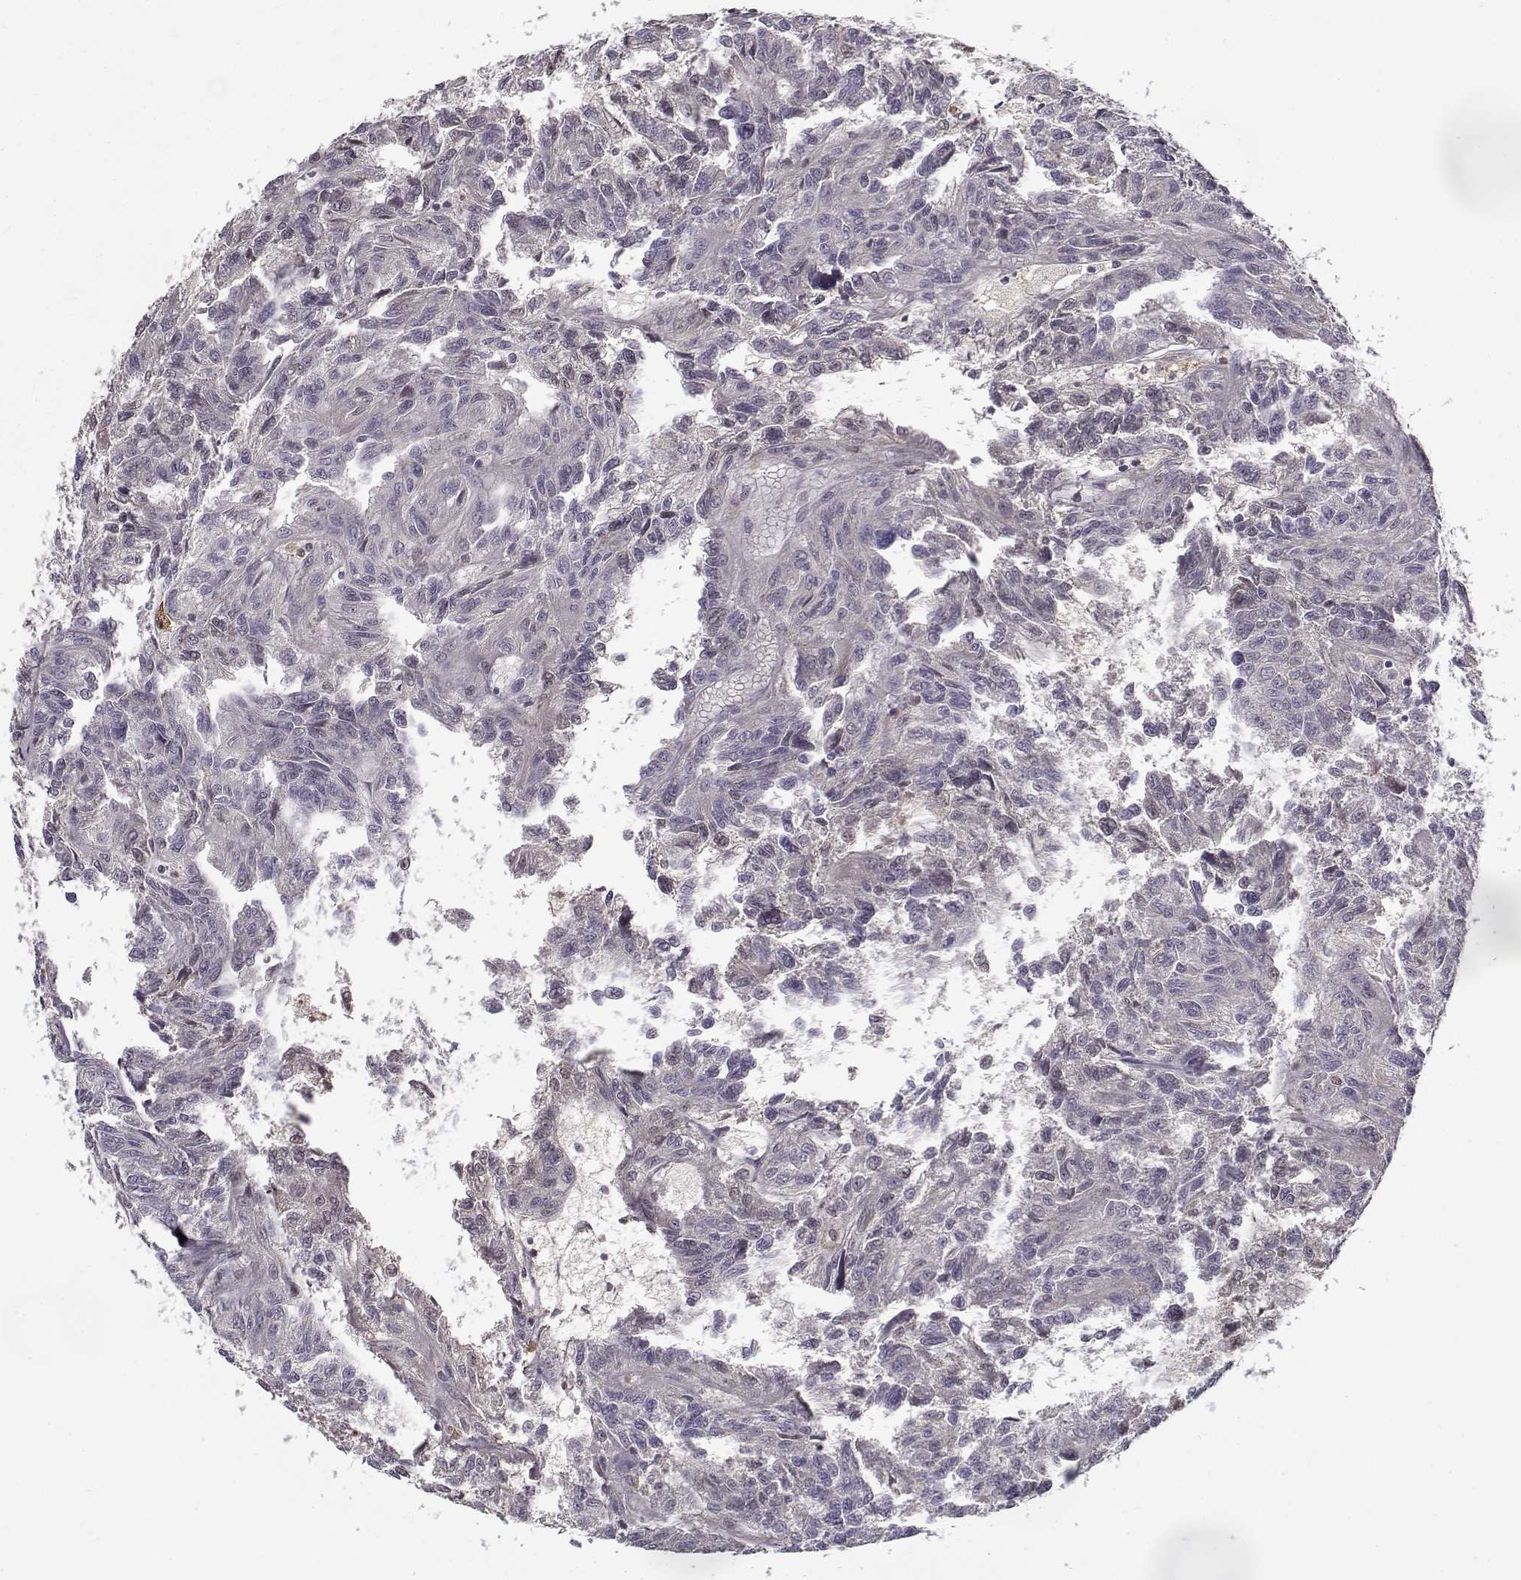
{"staining": {"intensity": "negative", "quantity": "none", "location": "none"}, "tissue": "renal cancer", "cell_type": "Tumor cells", "image_type": "cancer", "snomed": [{"axis": "morphology", "description": "Adenocarcinoma, NOS"}, {"axis": "topography", "description": "Kidney"}], "caption": "Immunohistochemical staining of renal cancer (adenocarcinoma) shows no significant expression in tumor cells.", "gene": "AFM", "patient": {"sex": "male", "age": 79}}